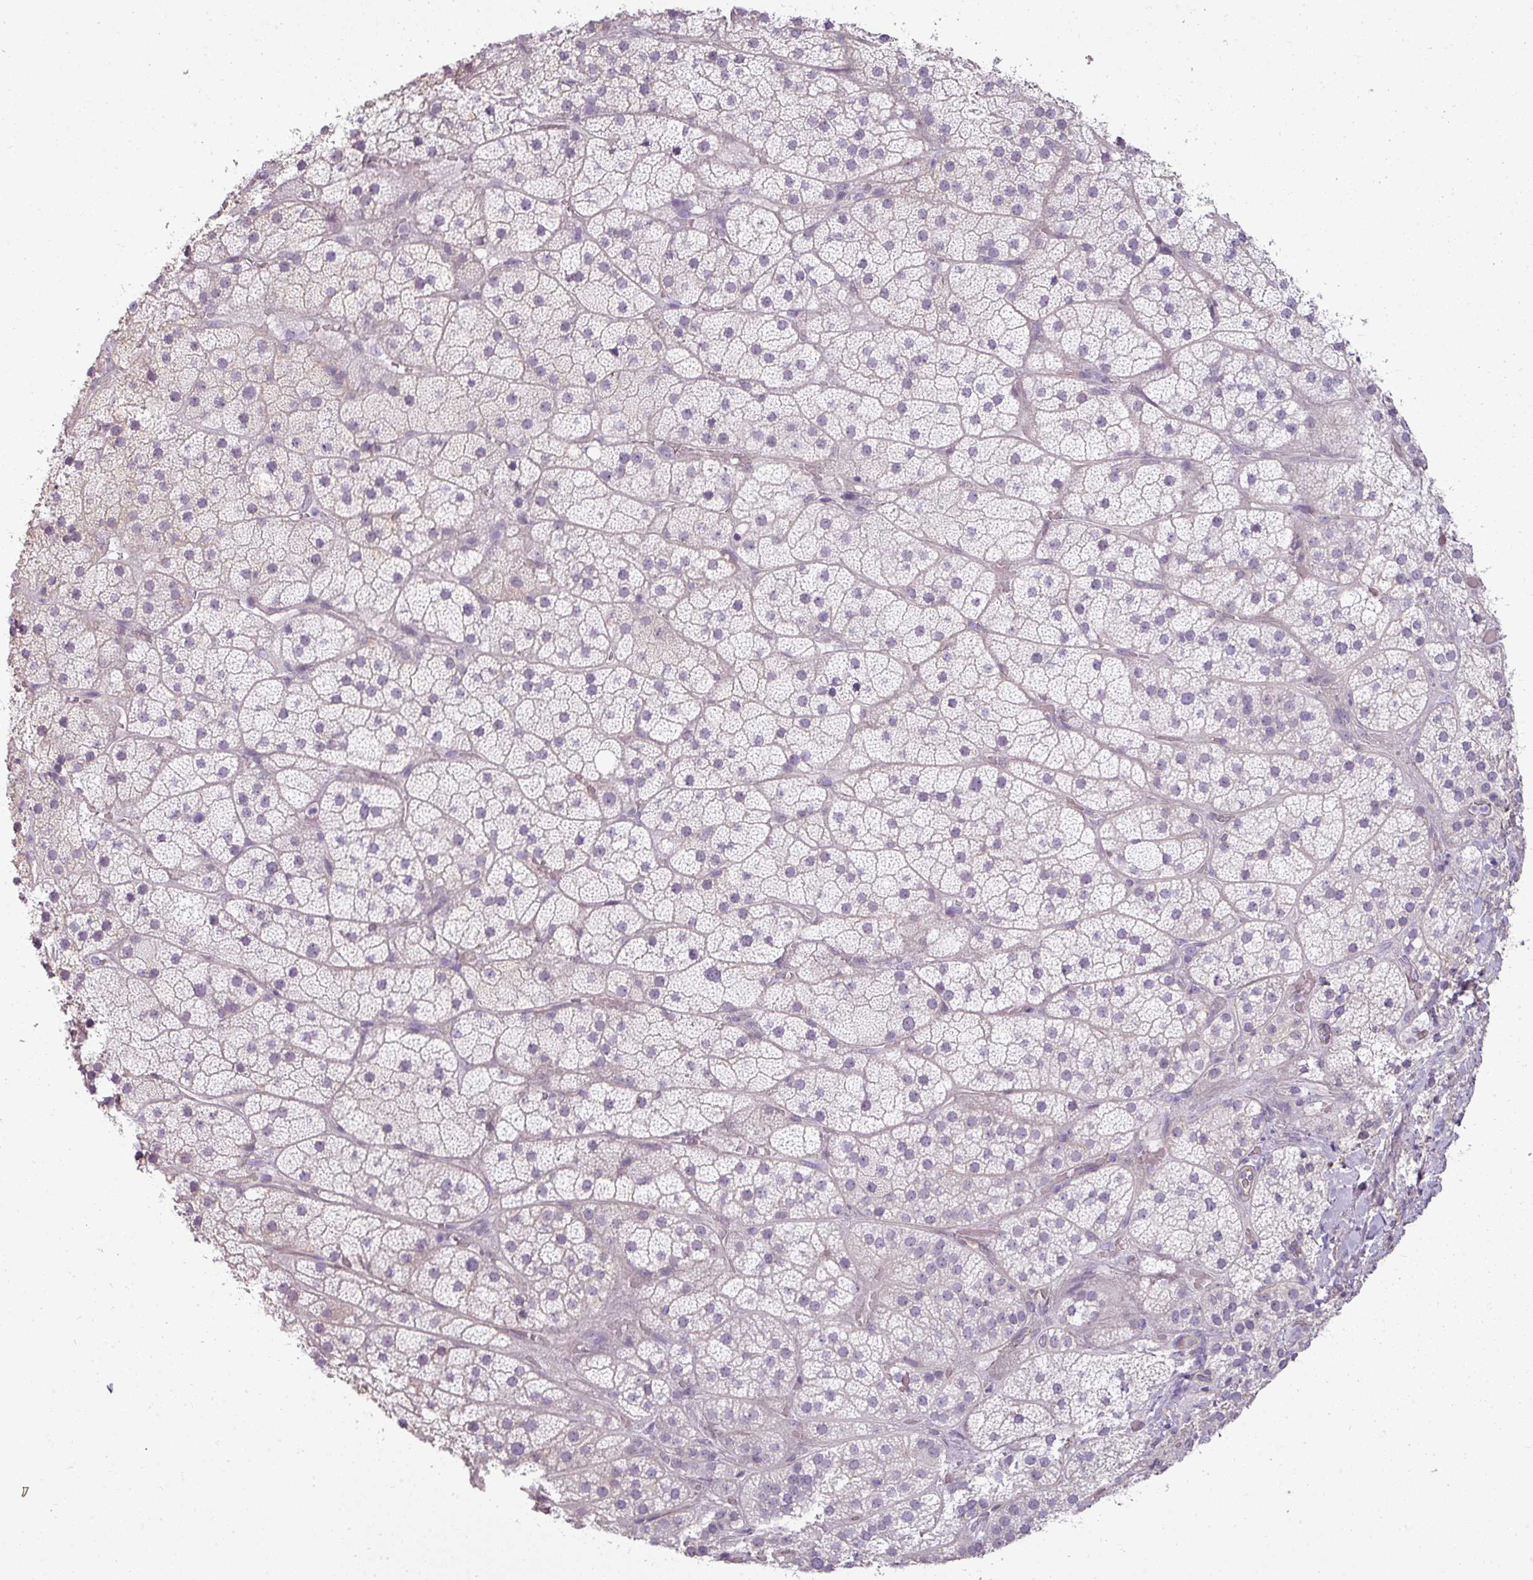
{"staining": {"intensity": "strong", "quantity": "<25%", "location": "cytoplasmic/membranous"}, "tissue": "adrenal gland", "cell_type": "Glandular cells", "image_type": "normal", "snomed": [{"axis": "morphology", "description": "Normal tissue, NOS"}, {"axis": "topography", "description": "Adrenal gland"}], "caption": "IHC of benign human adrenal gland exhibits medium levels of strong cytoplasmic/membranous staining in approximately <25% of glandular cells. The staining is performed using DAB brown chromogen to label protein expression. The nuclei are counter-stained blue using hematoxylin.", "gene": "ASB1", "patient": {"sex": "male", "age": 57}}